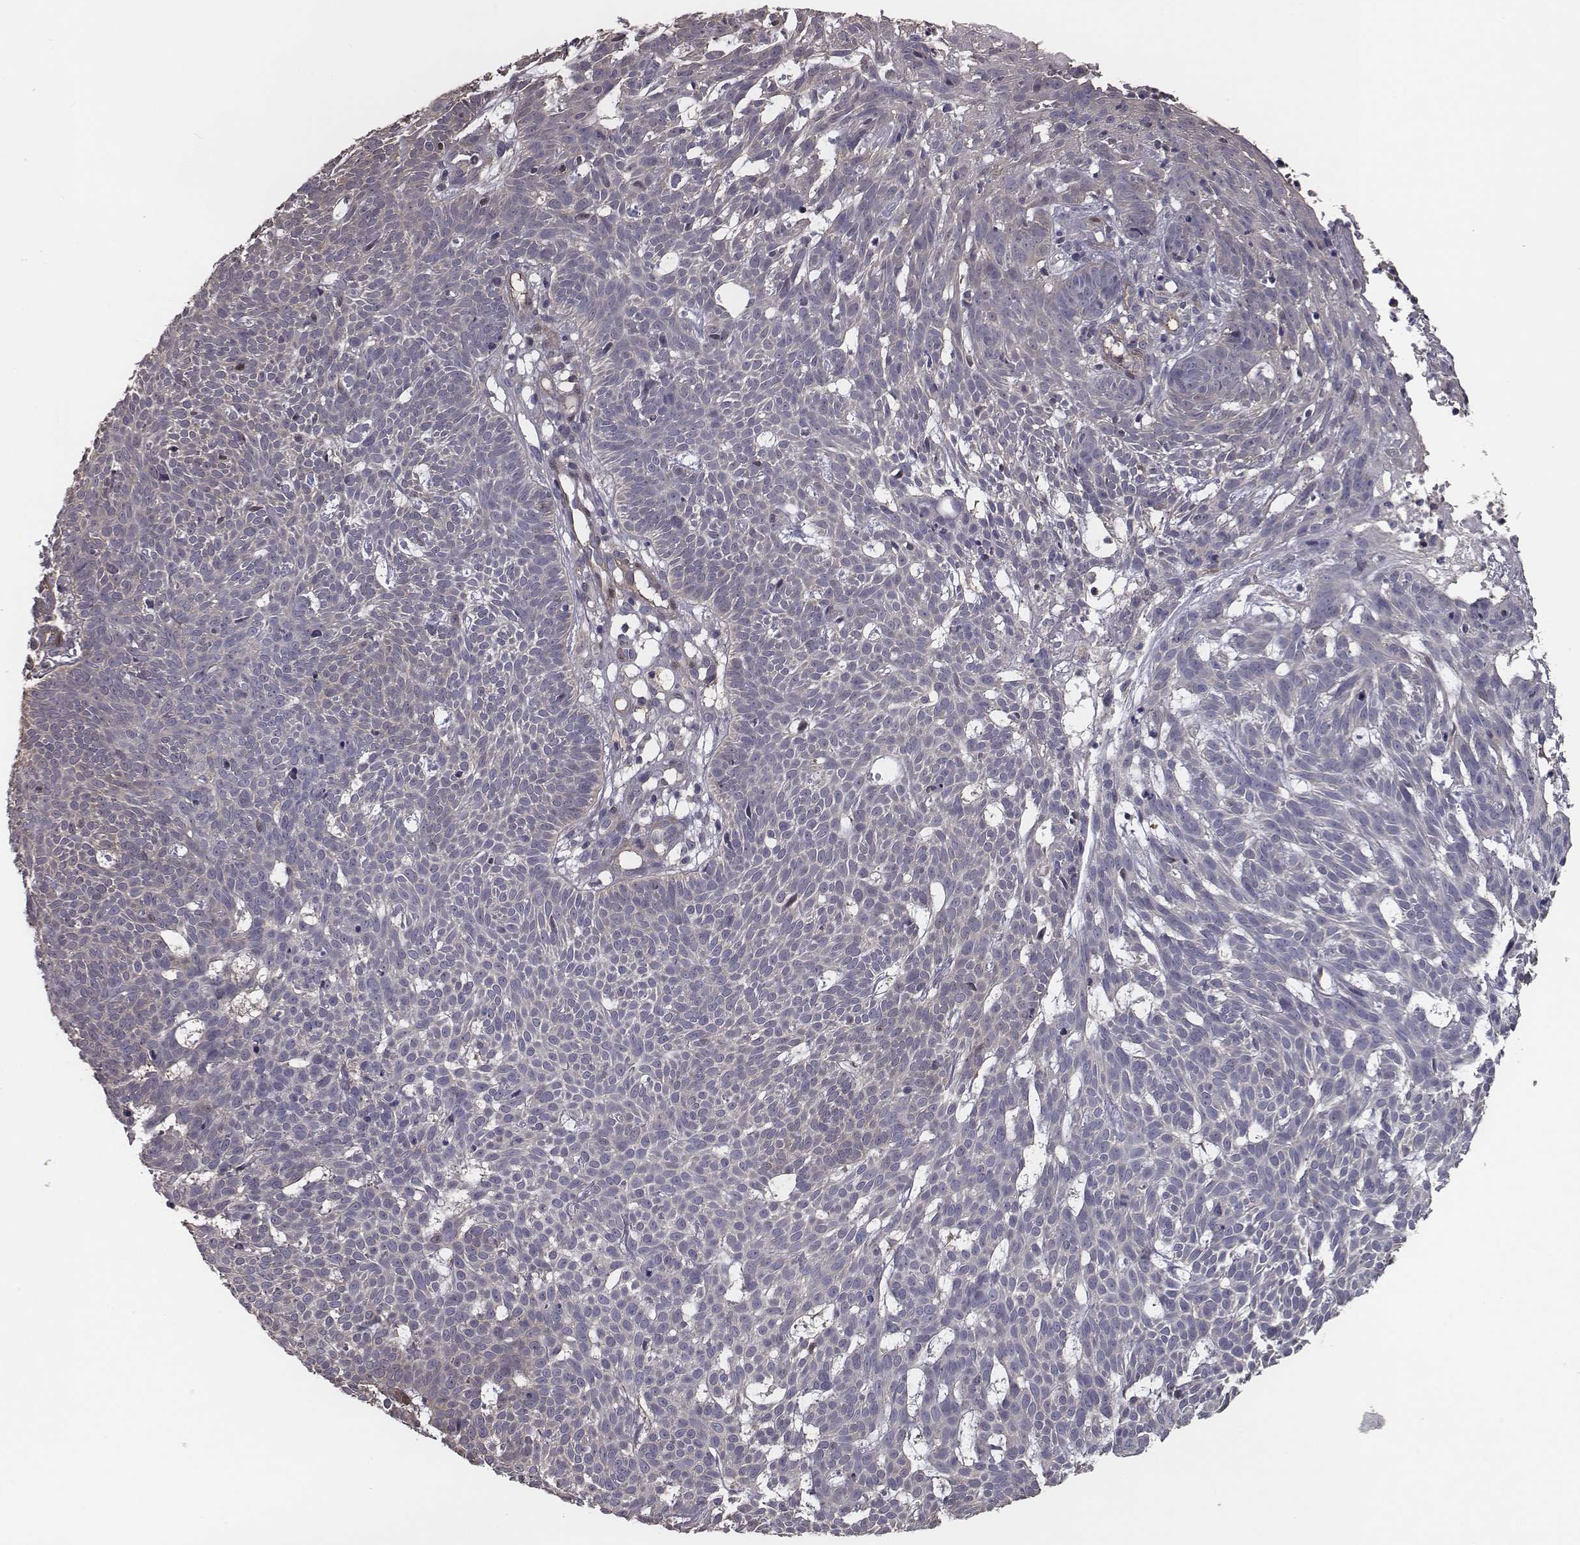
{"staining": {"intensity": "negative", "quantity": "none", "location": "none"}, "tissue": "skin cancer", "cell_type": "Tumor cells", "image_type": "cancer", "snomed": [{"axis": "morphology", "description": "Basal cell carcinoma"}, {"axis": "topography", "description": "Skin"}], "caption": "A histopathology image of human skin cancer (basal cell carcinoma) is negative for staining in tumor cells.", "gene": "ISYNA1", "patient": {"sex": "male", "age": 59}}